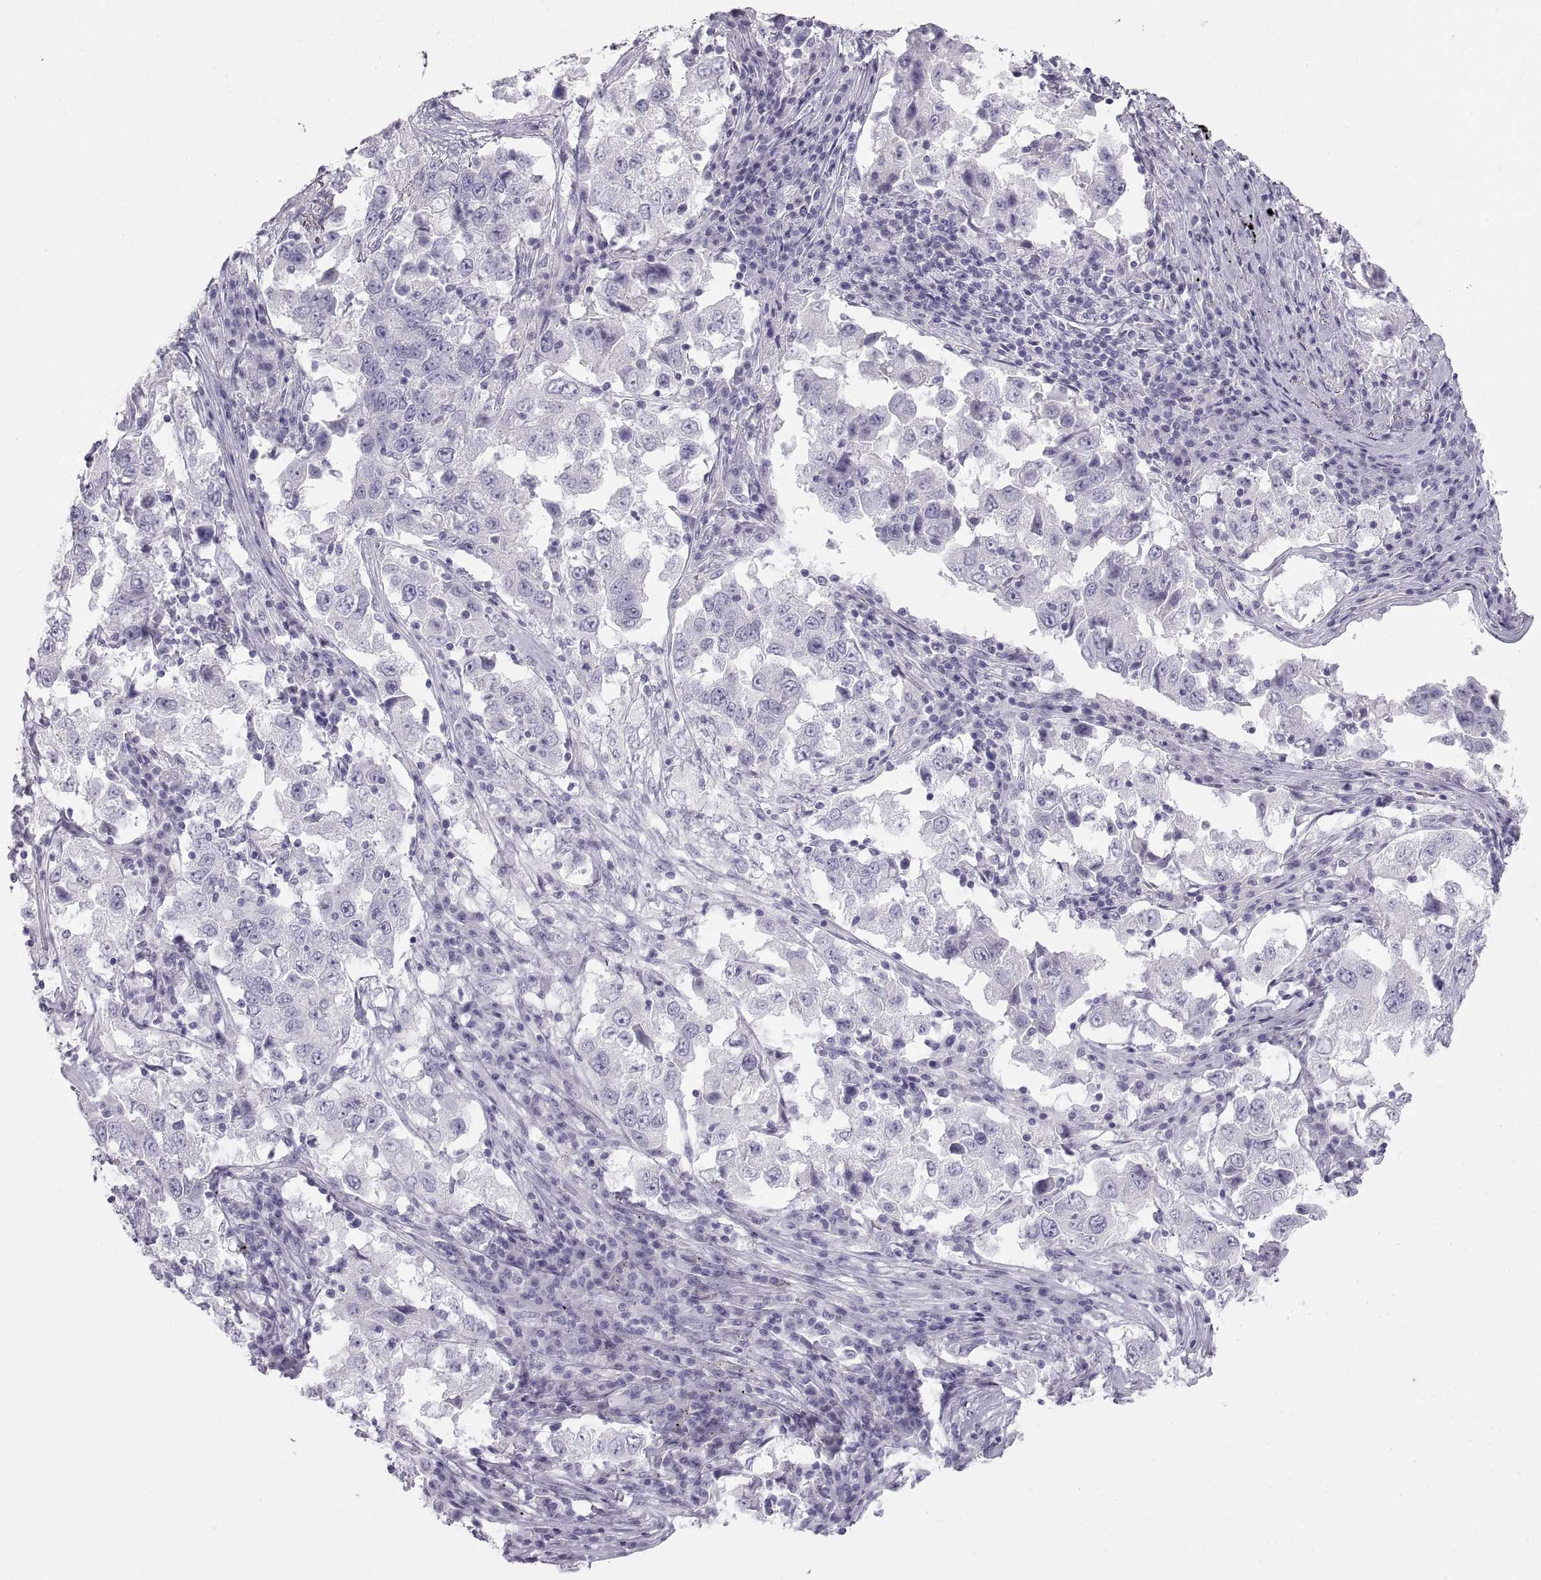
{"staining": {"intensity": "negative", "quantity": "none", "location": "none"}, "tissue": "lung cancer", "cell_type": "Tumor cells", "image_type": "cancer", "snomed": [{"axis": "morphology", "description": "Adenocarcinoma, NOS"}, {"axis": "topography", "description": "Lung"}], "caption": "The image reveals no significant positivity in tumor cells of lung adenocarcinoma.", "gene": "SEMG1", "patient": {"sex": "male", "age": 73}}